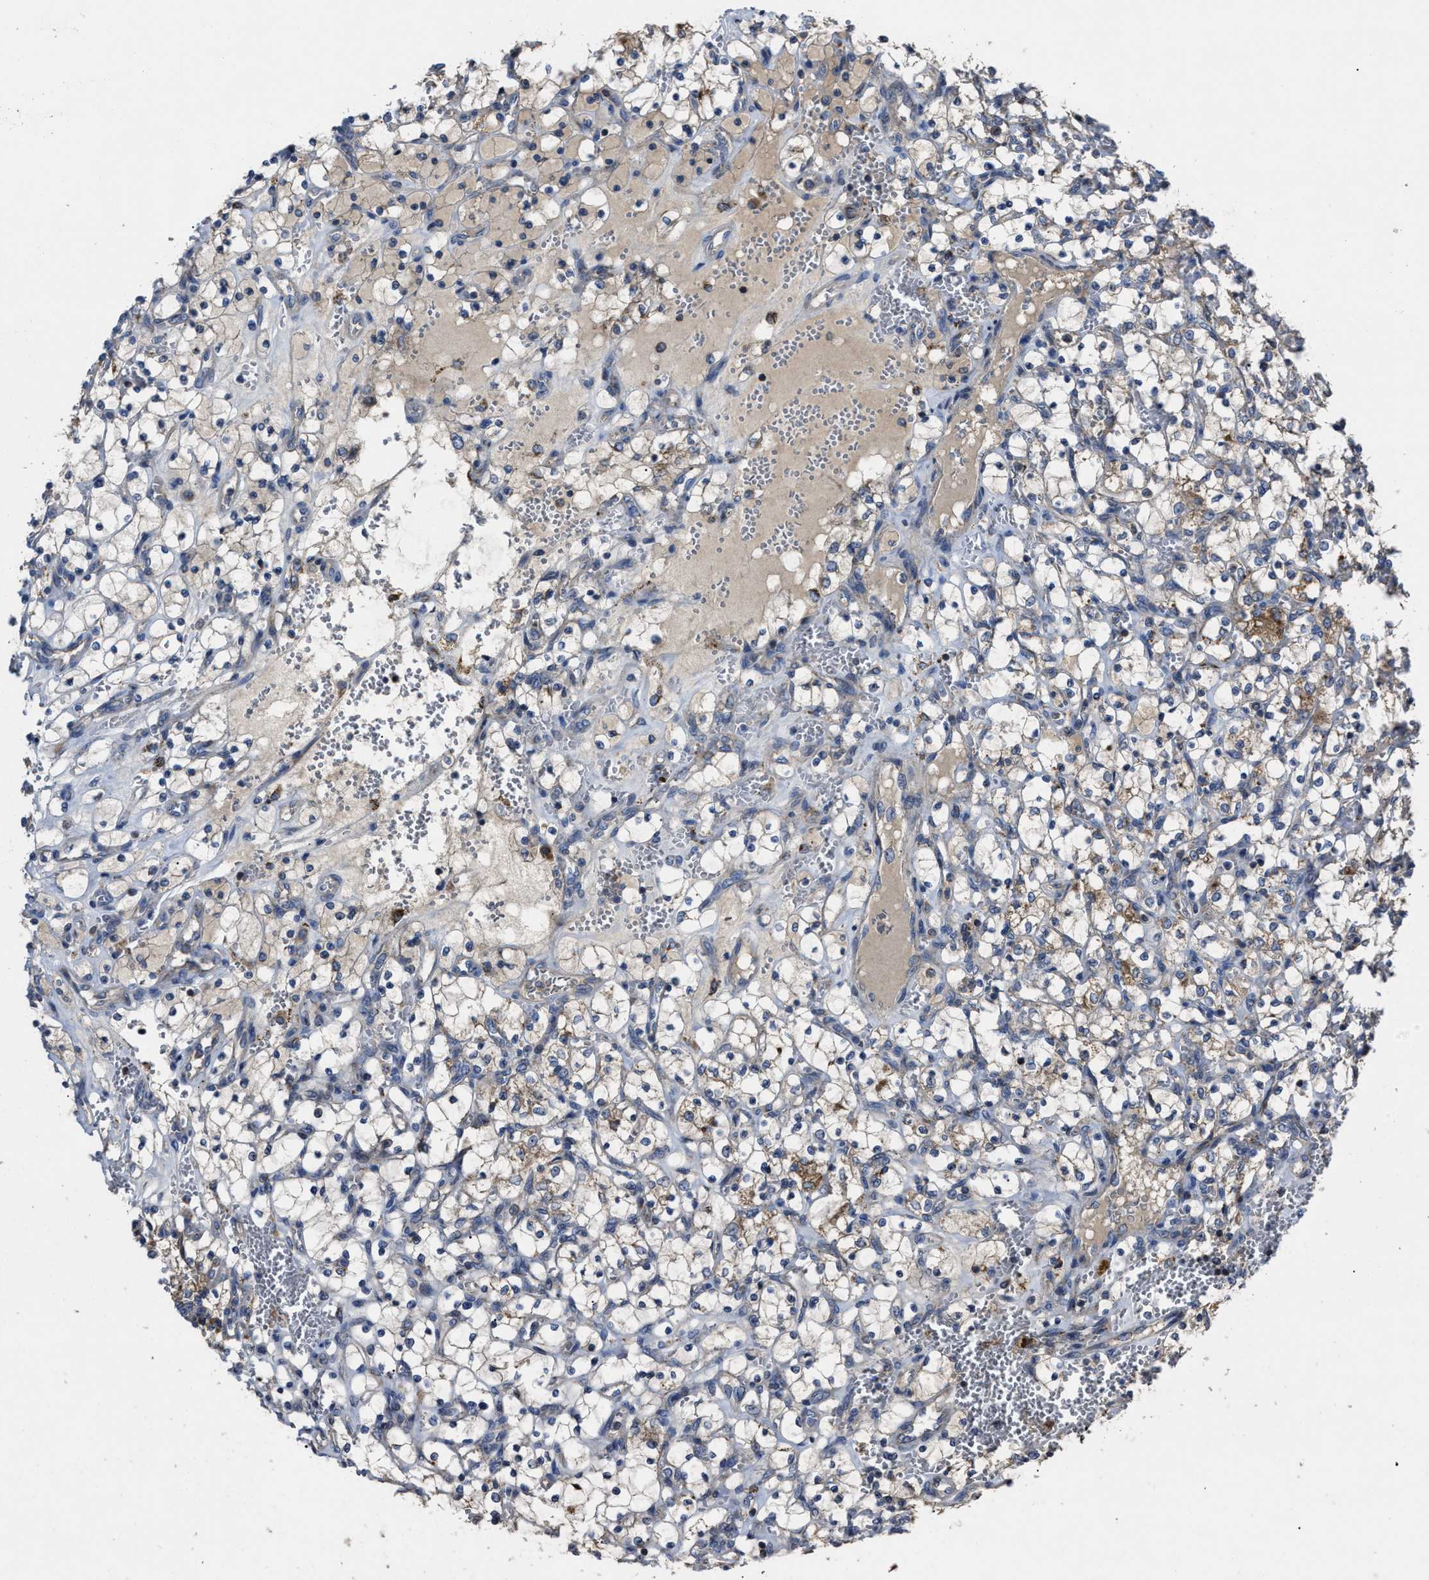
{"staining": {"intensity": "weak", "quantity": "25%-75%", "location": "cytoplasmic/membranous"}, "tissue": "renal cancer", "cell_type": "Tumor cells", "image_type": "cancer", "snomed": [{"axis": "morphology", "description": "Adenocarcinoma, NOS"}, {"axis": "topography", "description": "Kidney"}], "caption": "Immunohistochemistry of renal adenocarcinoma exhibits low levels of weak cytoplasmic/membranous expression in approximately 25%-75% of tumor cells.", "gene": "PASK", "patient": {"sex": "female", "age": 69}}